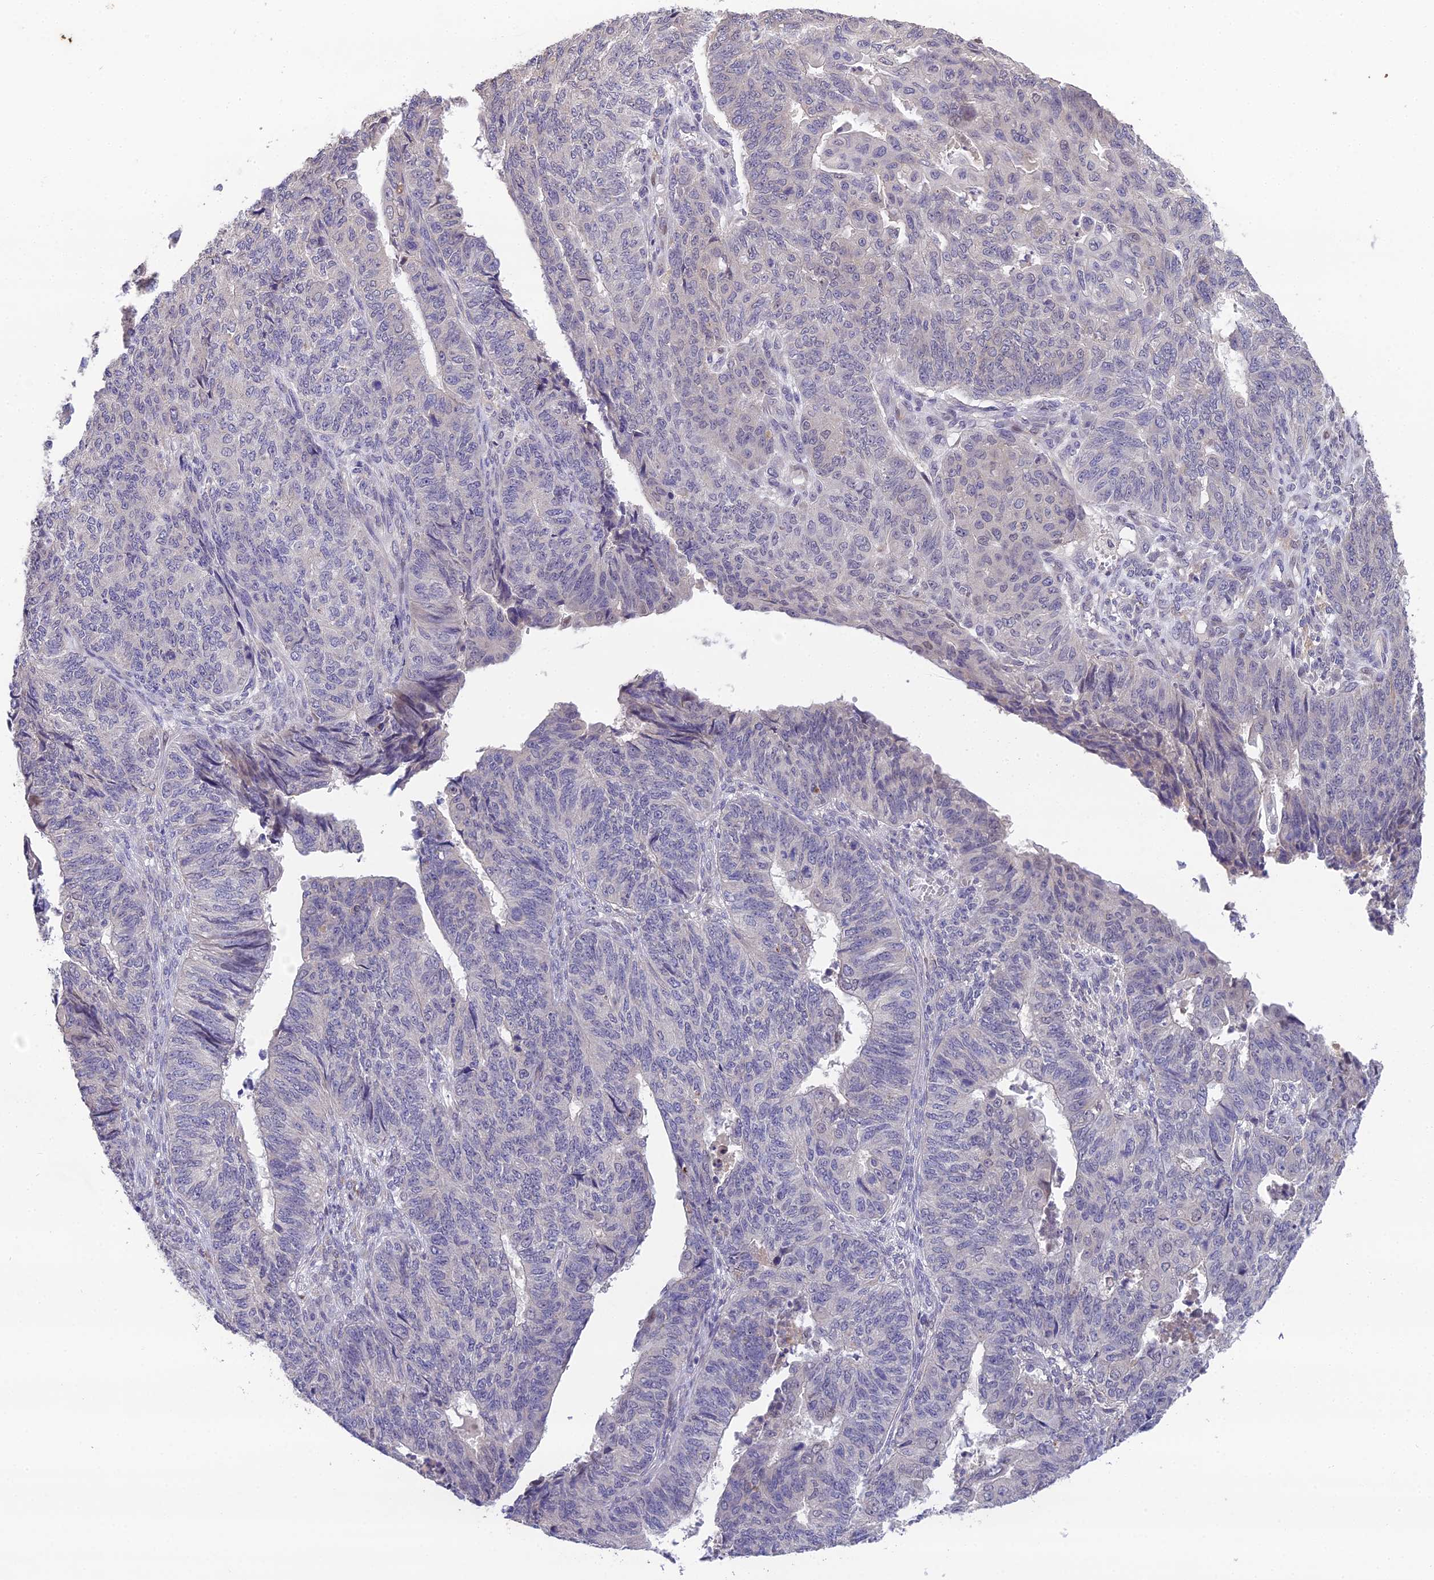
{"staining": {"intensity": "negative", "quantity": "none", "location": "none"}, "tissue": "endometrial cancer", "cell_type": "Tumor cells", "image_type": "cancer", "snomed": [{"axis": "morphology", "description": "Adenocarcinoma, NOS"}, {"axis": "topography", "description": "Endometrium"}], "caption": "Immunohistochemistry micrograph of neoplastic tissue: human endometrial cancer stained with DAB (3,3'-diaminobenzidine) displays no significant protein positivity in tumor cells.", "gene": "PUS10", "patient": {"sex": "female", "age": 32}}